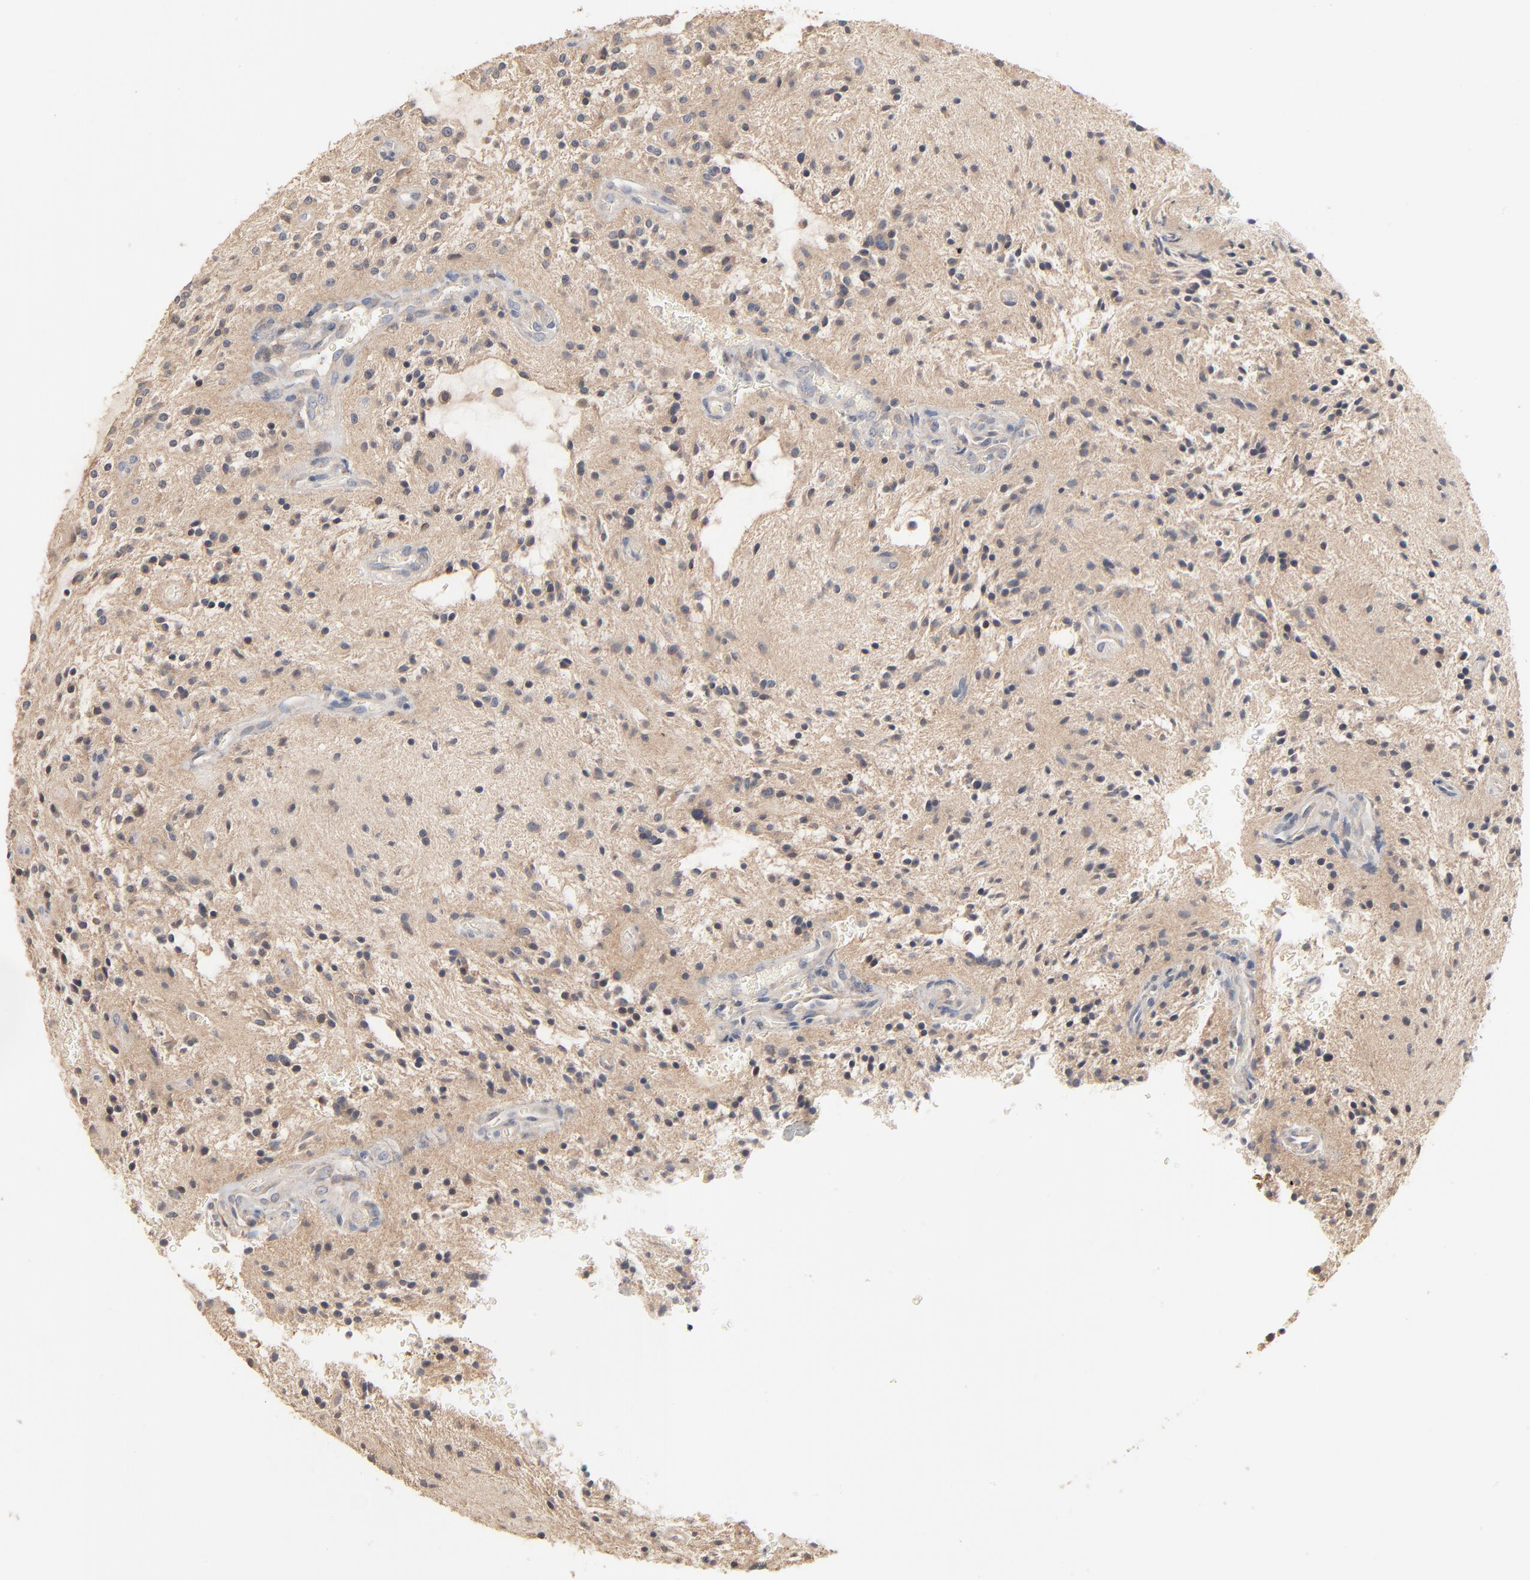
{"staining": {"intensity": "negative", "quantity": "none", "location": "none"}, "tissue": "glioma", "cell_type": "Tumor cells", "image_type": "cancer", "snomed": [{"axis": "morphology", "description": "Glioma, malignant, NOS"}, {"axis": "topography", "description": "Cerebellum"}], "caption": "This photomicrograph is of glioma (malignant) stained with IHC to label a protein in brown with the nuclei are counter-stained blue. There is no staining in tumor cells. The staining was performed using DAB (3,3'-diaminobenzidine) to visualize the protein expression in brown, while the nuclei were stained in blue with hematoxylin (Magnification: 20x).", "gene": "ZDHHC8", "patient": {"sex": "female", "age": 10}}